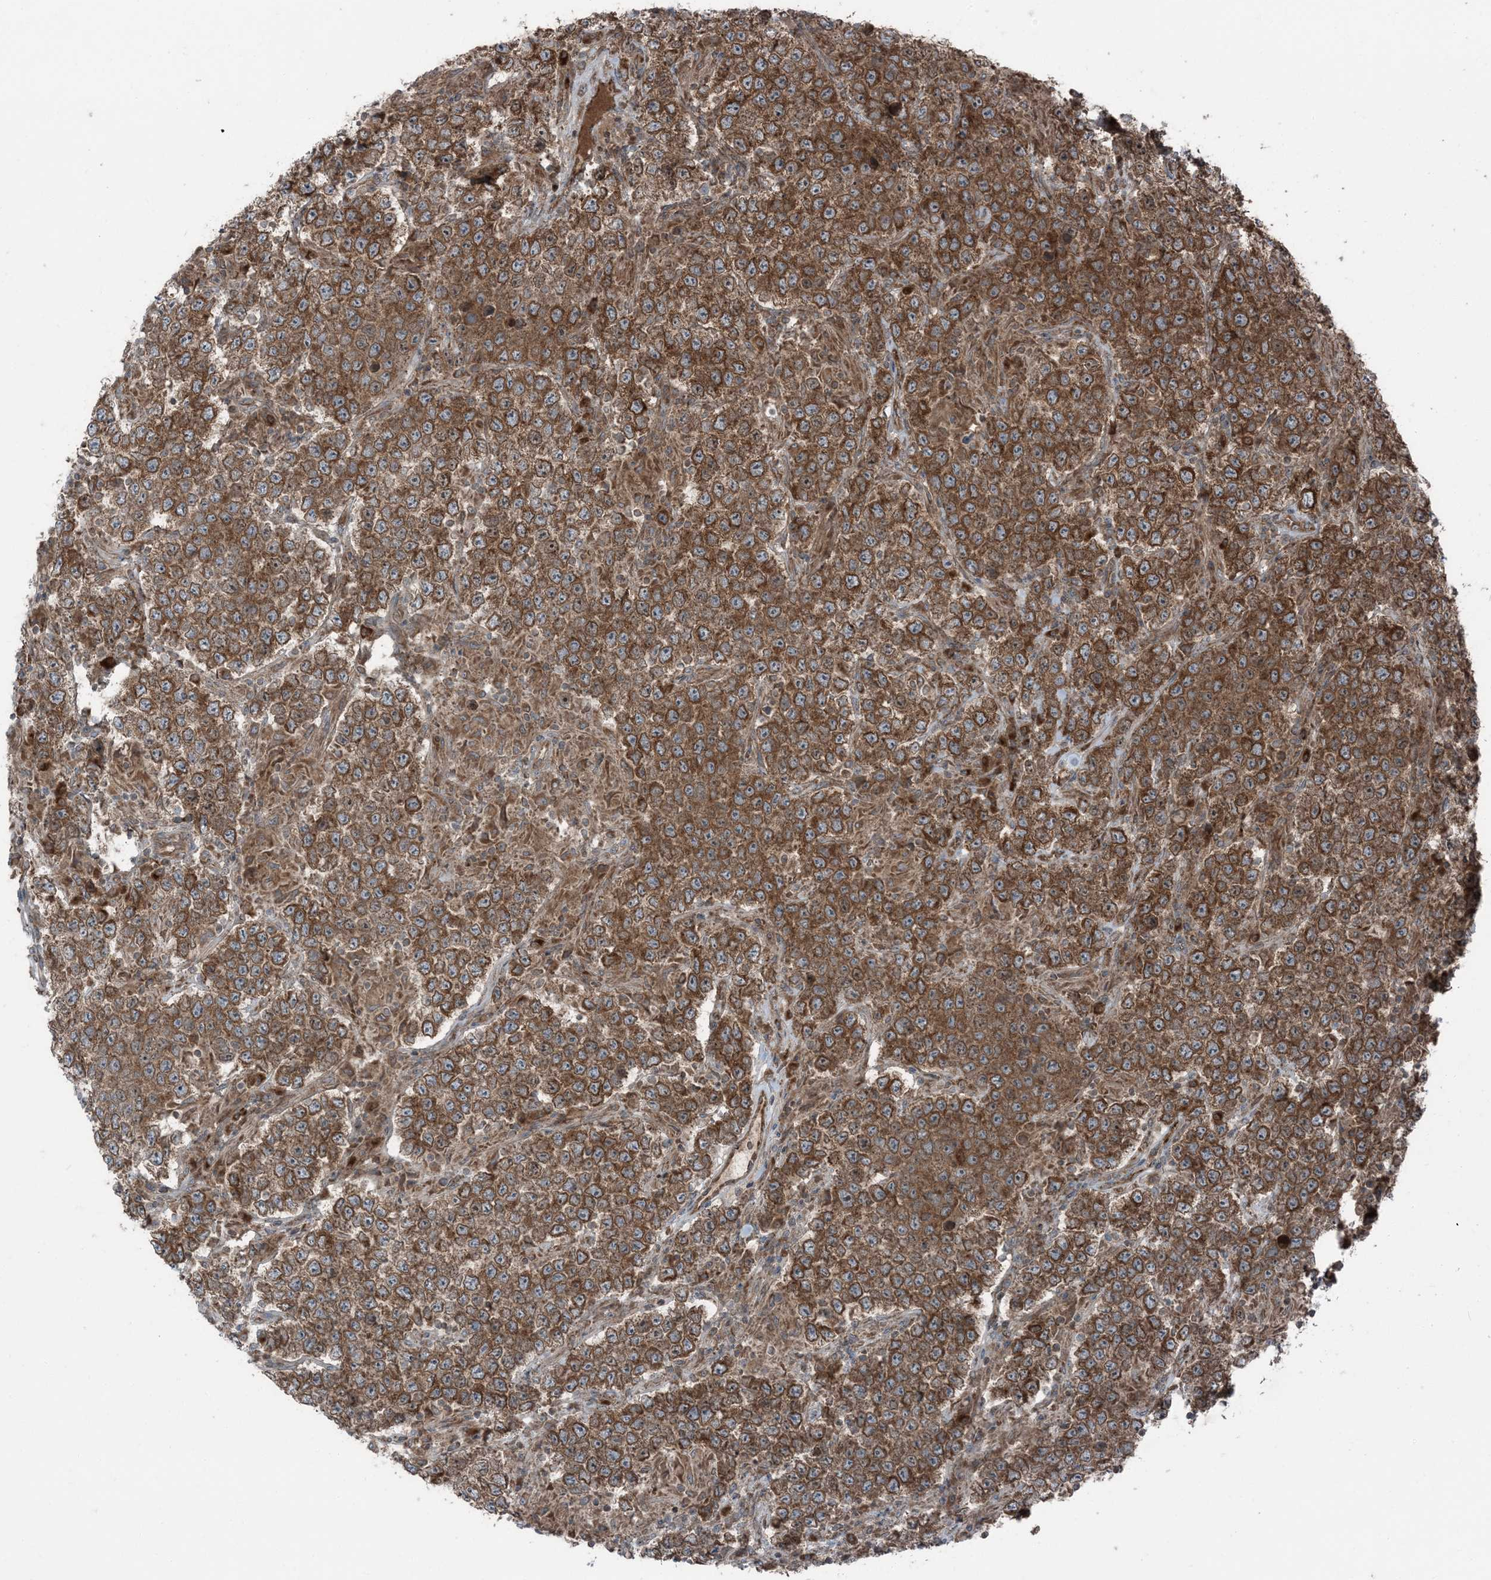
{"staining": {"intensity": "strong", "quantity": ">75%", "location": "cytoplasmic/membranous"}, "tissue": "testis cancer", "cell_type": "Tumor cells", "image_type": "cancer", "snomed": [{"axis": "morphology", "description": "Normal tissue, NOS"}, {"axis": "morphology", "description": "Urothelial carcinoma, High grade"}, {"axis": "morphology", "description": "Seminoma, NOS"}, {"axis": "morphology", "description": "Carcinoma, Embryonal, NOS"}, {"axis": "topography", "description": "Urinary bladder"}, {"axis": "topography", "description": "Testis"}], "caption": "Immunohistochemical staining of human testis seminoma reveals strong cytoplasmic/membranous protein positivity in approximately >75% of tumor cells.", "gene": "RAB3GAP1", "patient": {"sex": "male", "age": 41}}